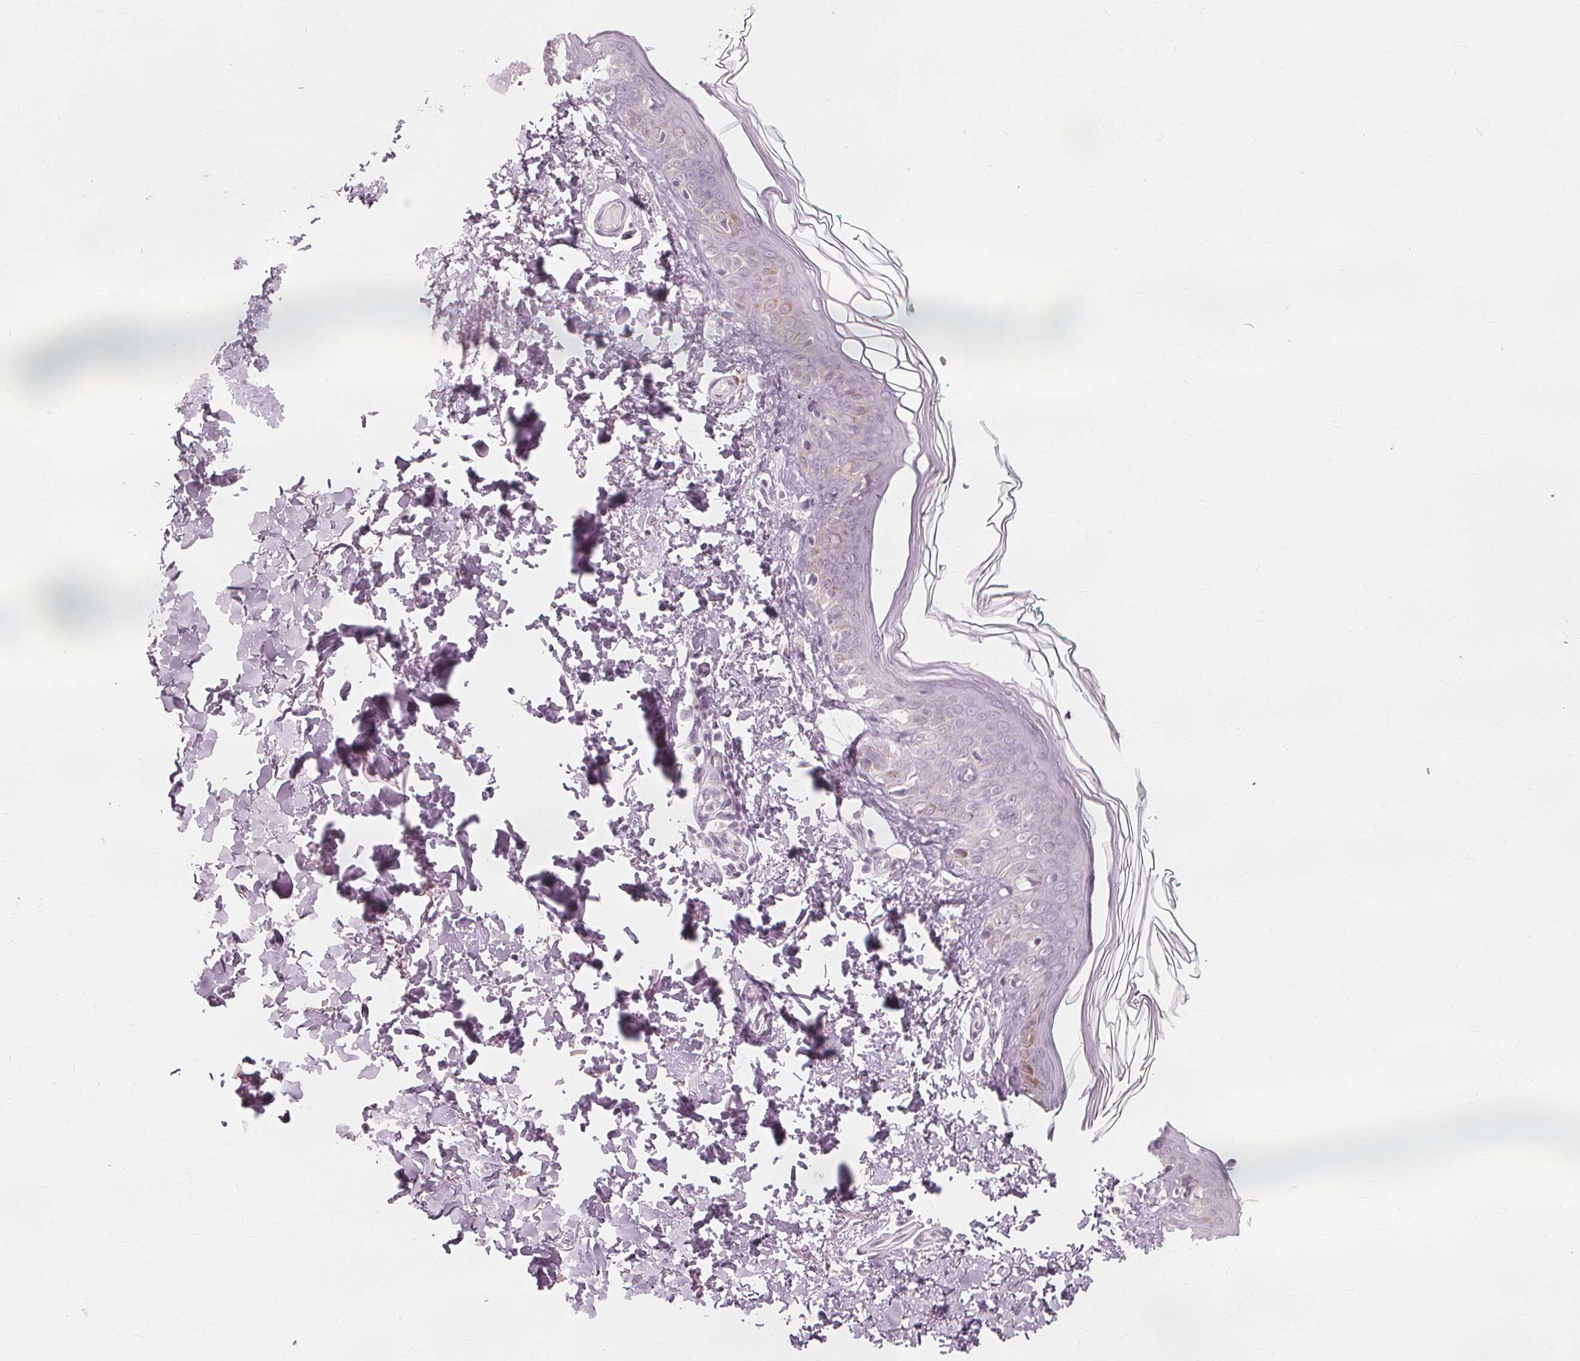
{"staining": {"intensity": "negative", "quantity": "none", "location": "none"}, "tissue": "skin", "cell_type": "Fibroblasts", "image_type": "normal", "snomed": [{"axis": "morphology", "description": "Normal tissue, NOS"}, {"axis": "topography", "description": "Skin"}, {"axis": "topography", "description": "Peripheral nerve tissue"}], "caption": "Immunohistochemistry of normal skin reveals no expression in fibroblasts.", "gene": "NXPE1", "patient": {"sex": "female", "age": 45}}